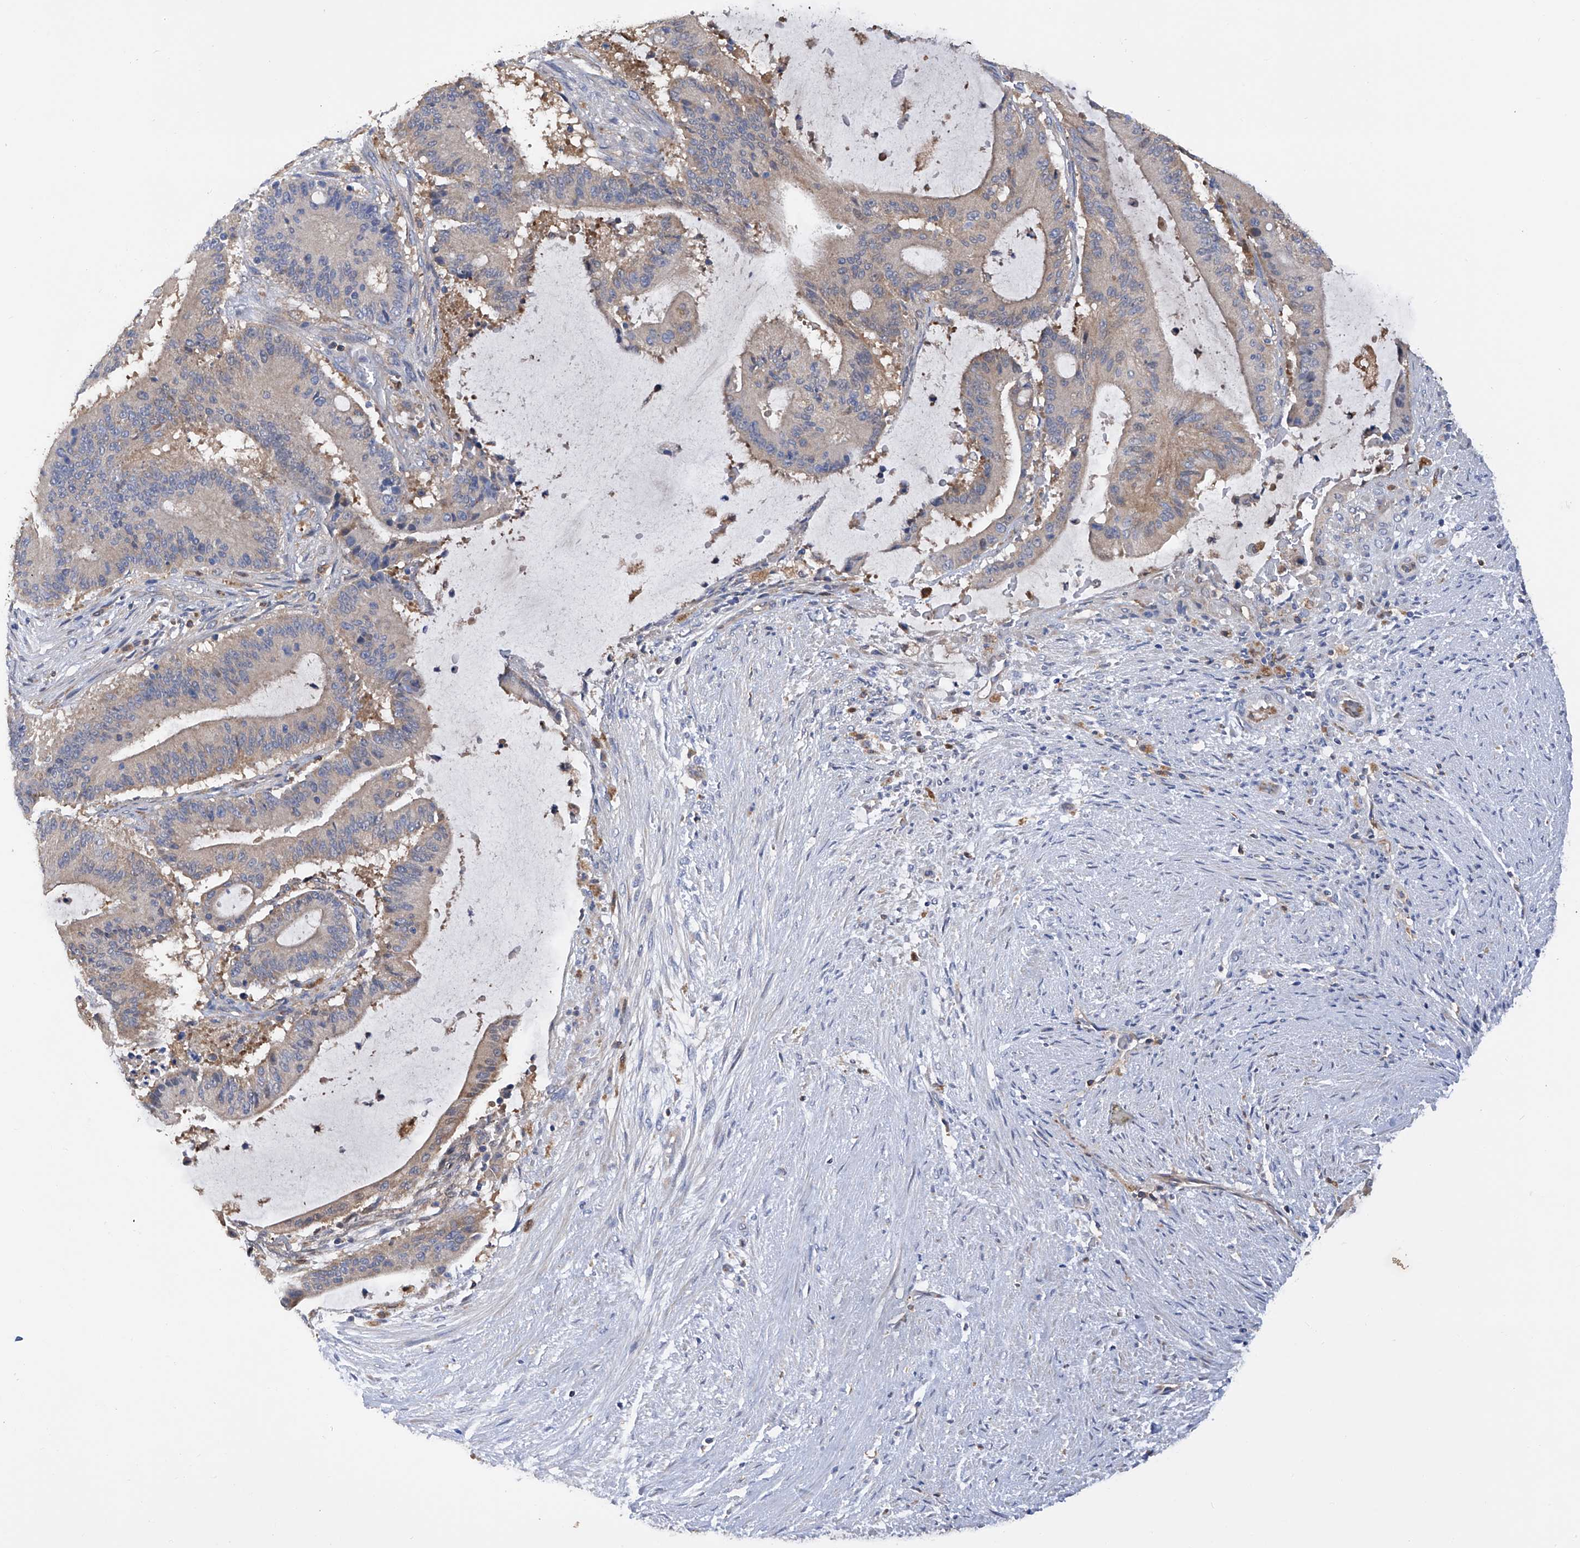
{"staining": {"intensity": "weak", "quantity": "<25%", "location": "cytoplasmic/membranous"}, "tissue": "liver cancer", "cell_type": "Tumor cells", "image_type": "cancer", "snomed": [{"axis": "morphology", "description": "Normal tissue, NOS"}, {"axis": "morphology", "description": "Cholangiocarcinoma"}, {"axis": "topography", "description": "Liver"}, {"axis": "topography", "description": "Peripheral nerve tissue"}], "caption": "Cholangiocarcinoma (liver) was stained to show a protein in brown. There is no significant staining in tumor cells.", "gene": "SPATA20", "patient": {"sex": "female", "age": 73}}